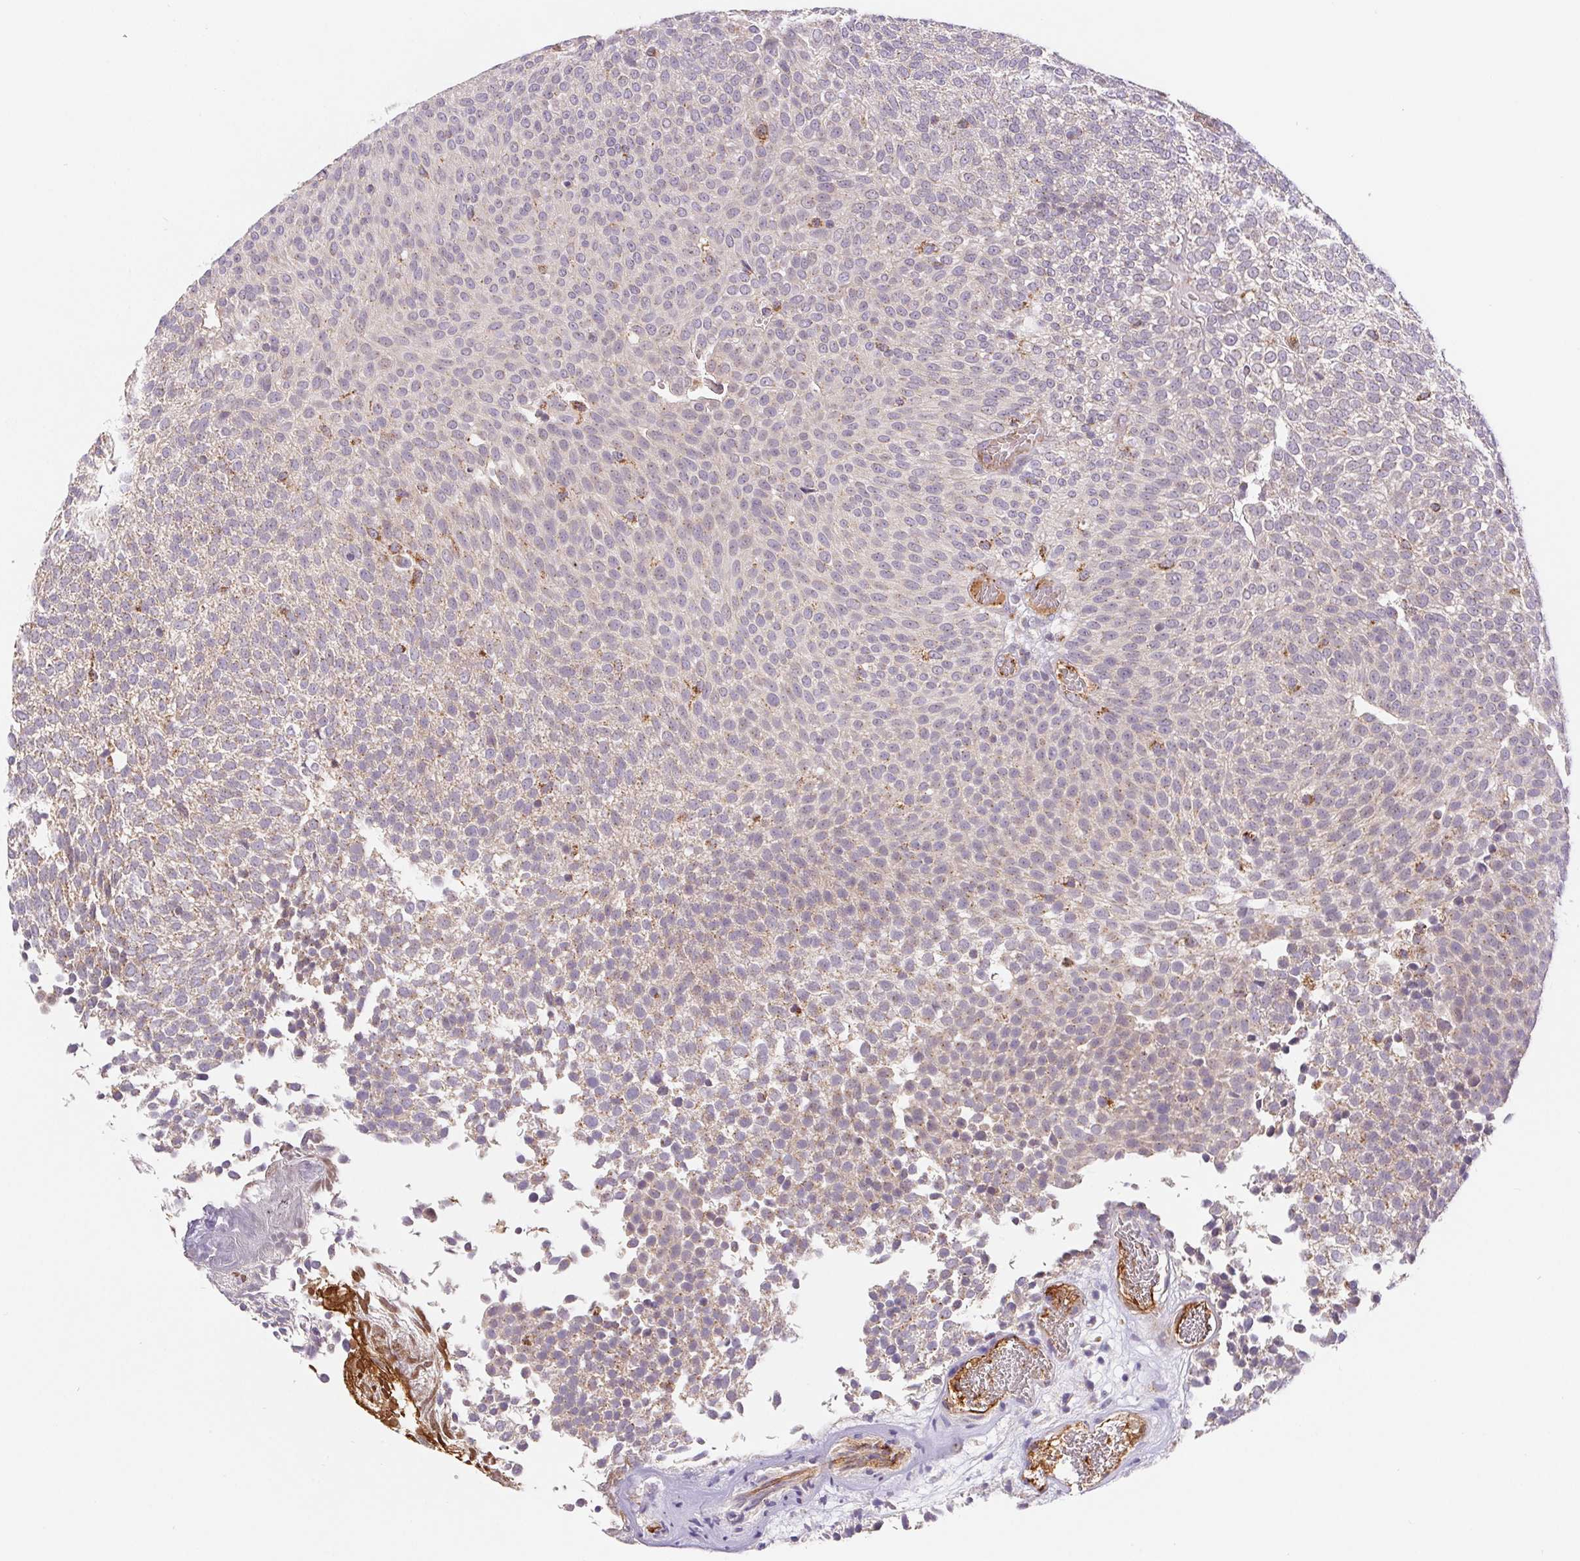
{"staining": {"intensity": "negative", "quantity": "none", "location": "none"}, "tissue": "urothelial cancer", "cell_type": "Tumor cells", "image_type": "cancer", "snomed": [{"axis": "morphology", "description": "Urothelial carcinoma, Low grade"}, {"axis": "topography", "description": "Urinary bladder"}], "caption": "Immunohistochemical staining of low-grade urothelial carcinoma shows no significant staining in tumor cells.", "gene": "EMC6", "patient": {"sex": "female", "age": 79}}